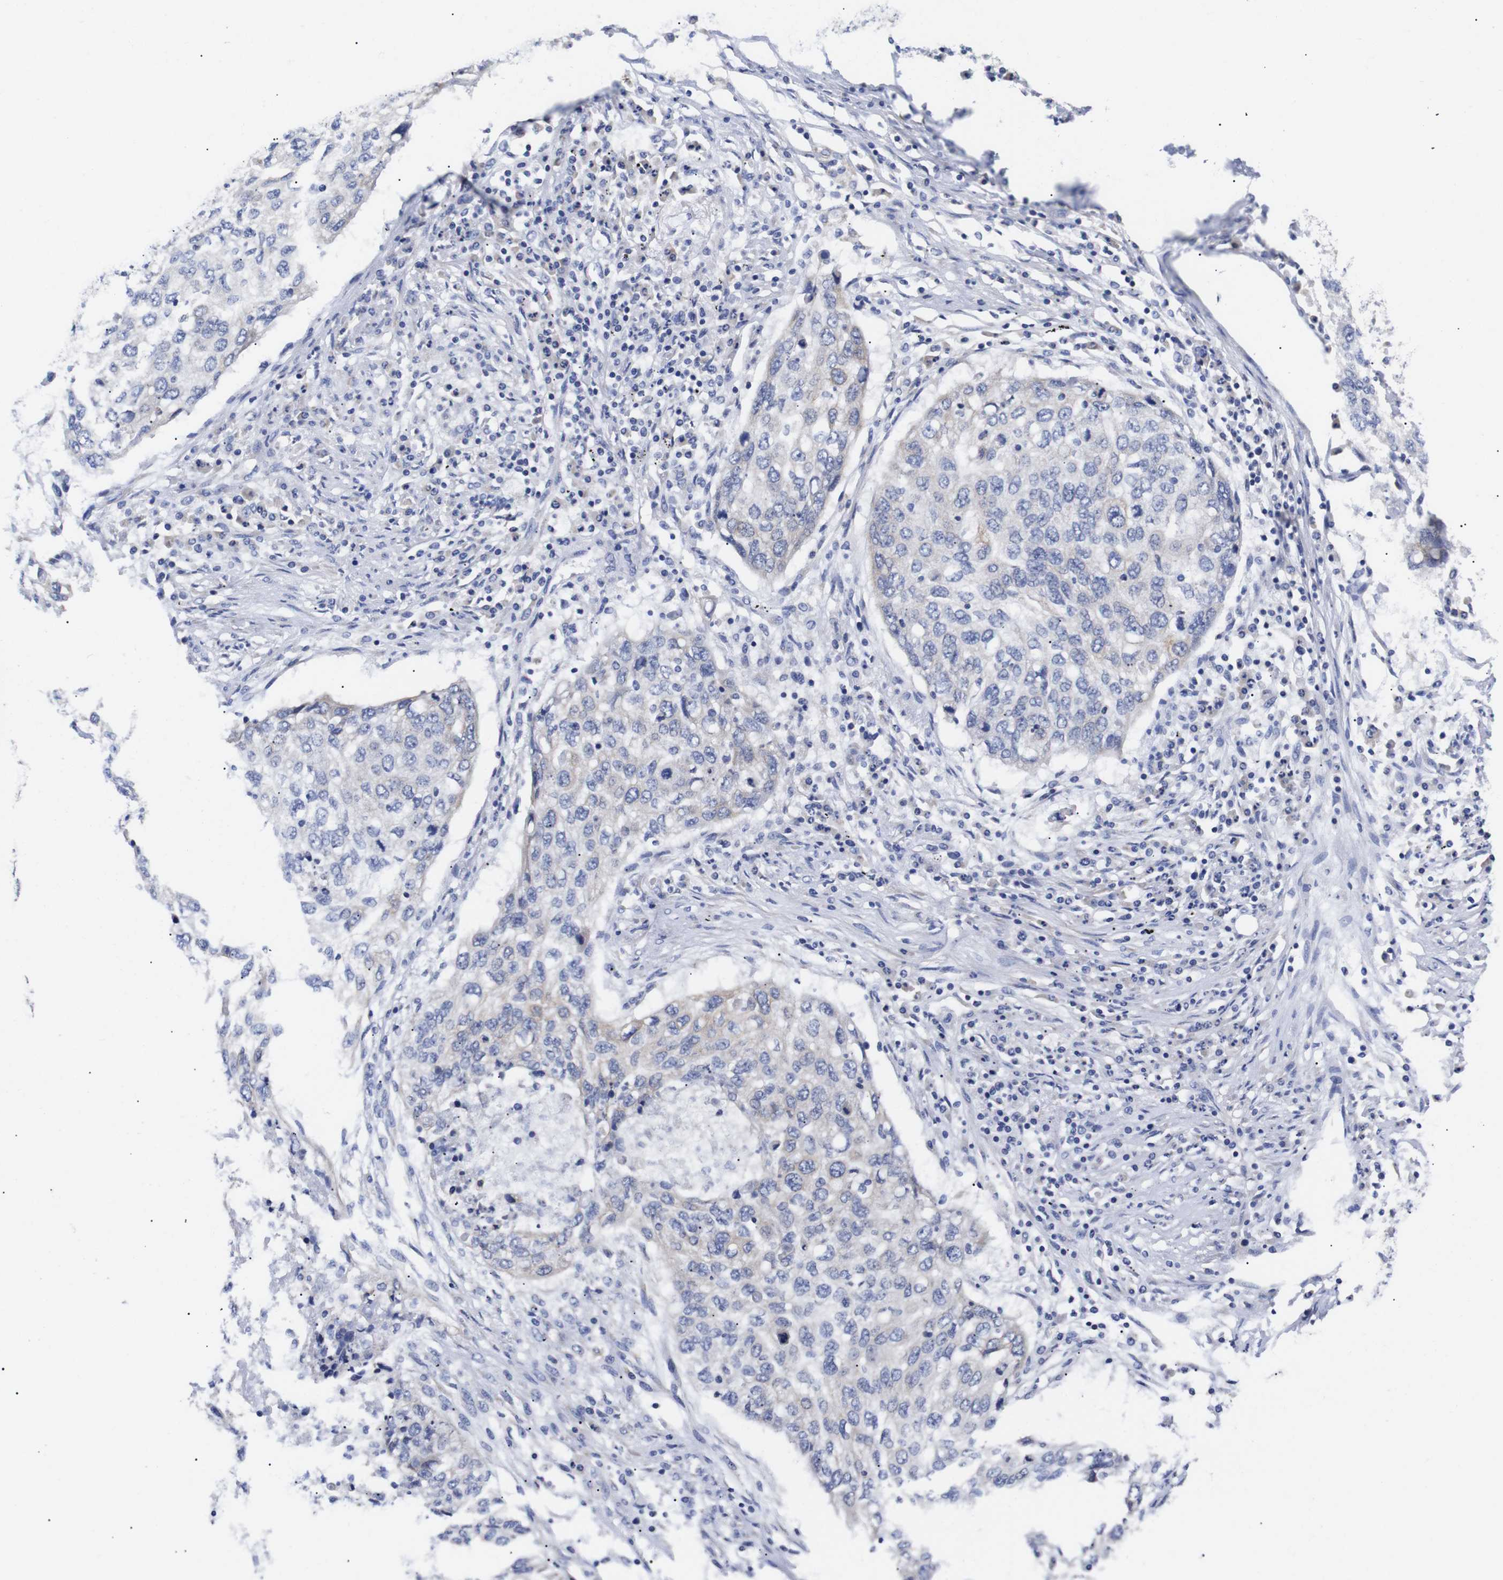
{"staining": {"intensity": "negative", "quantity": "none", "location": "none"}, "tissue": "lung cancer", "cell_type": "Tumor cells", "image_type": "cancer", "snomed": [{"axis": "morphology", "description": "Squamous cell carcinoma, NOS"}, {"axis": "topography", "description": "Lung"}], "caption": "Protein analysis of lung squamous cell carcinoma exhibits no significant positivity in tumor cells.", "gene": "OPN3", "patient": {"sex": "female", "age": 63}}